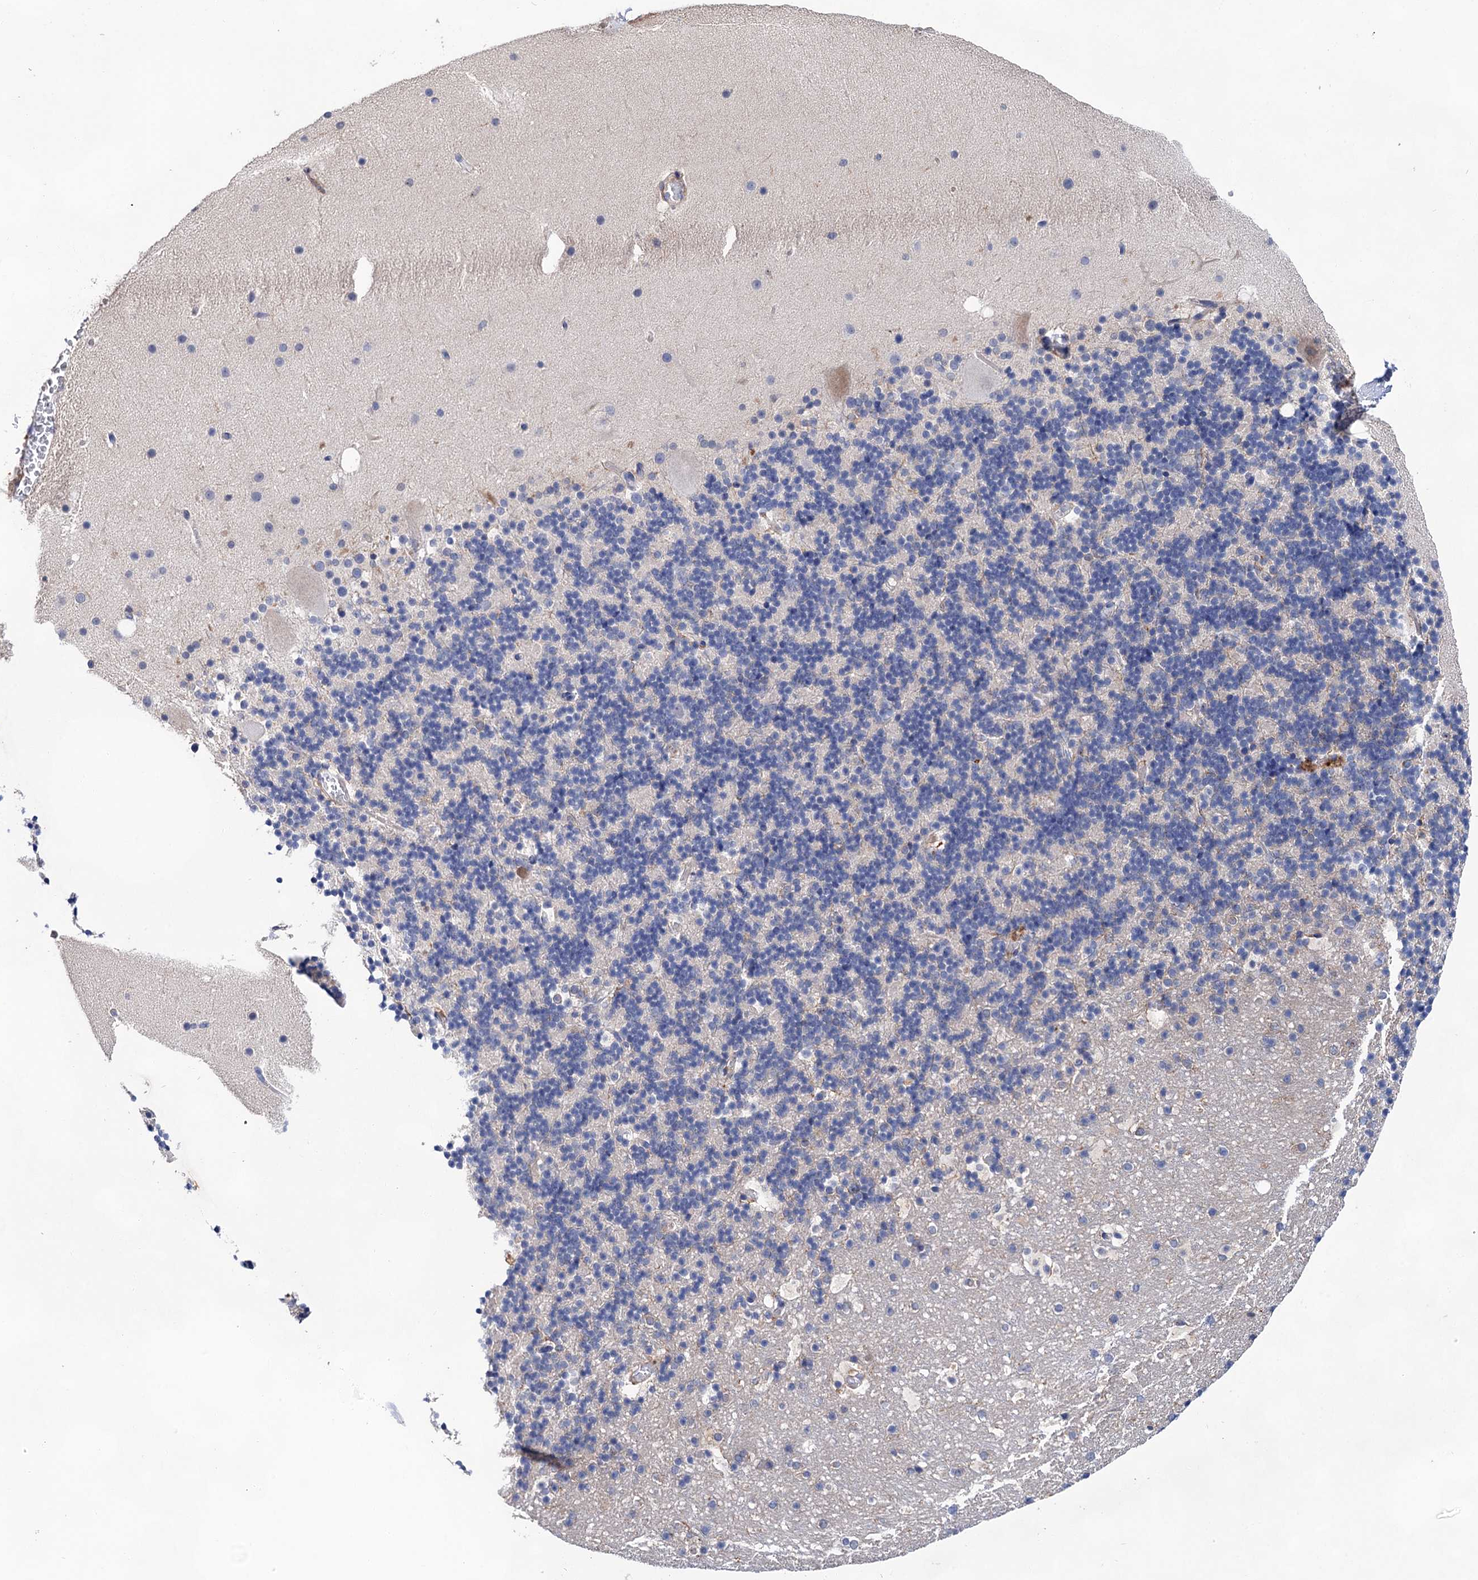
{"staining": {"intensity": "negative", "quantity": "none", "location": "none"}, "tissue": "cerebellum", "cell_type": "Cells in granular layer", "image_type": "normal", "snomed": [{"axis": "morphology", "description": "Normal tissue, NOS"}, {"axis": "topography", "description": "Cerebellum"}], "caption": "The photomicrograph displays no staining of cells in granular layer in normal cerebellum.", "gene": "TMTC3", "patient": {"sex": "male", "age": 57}}